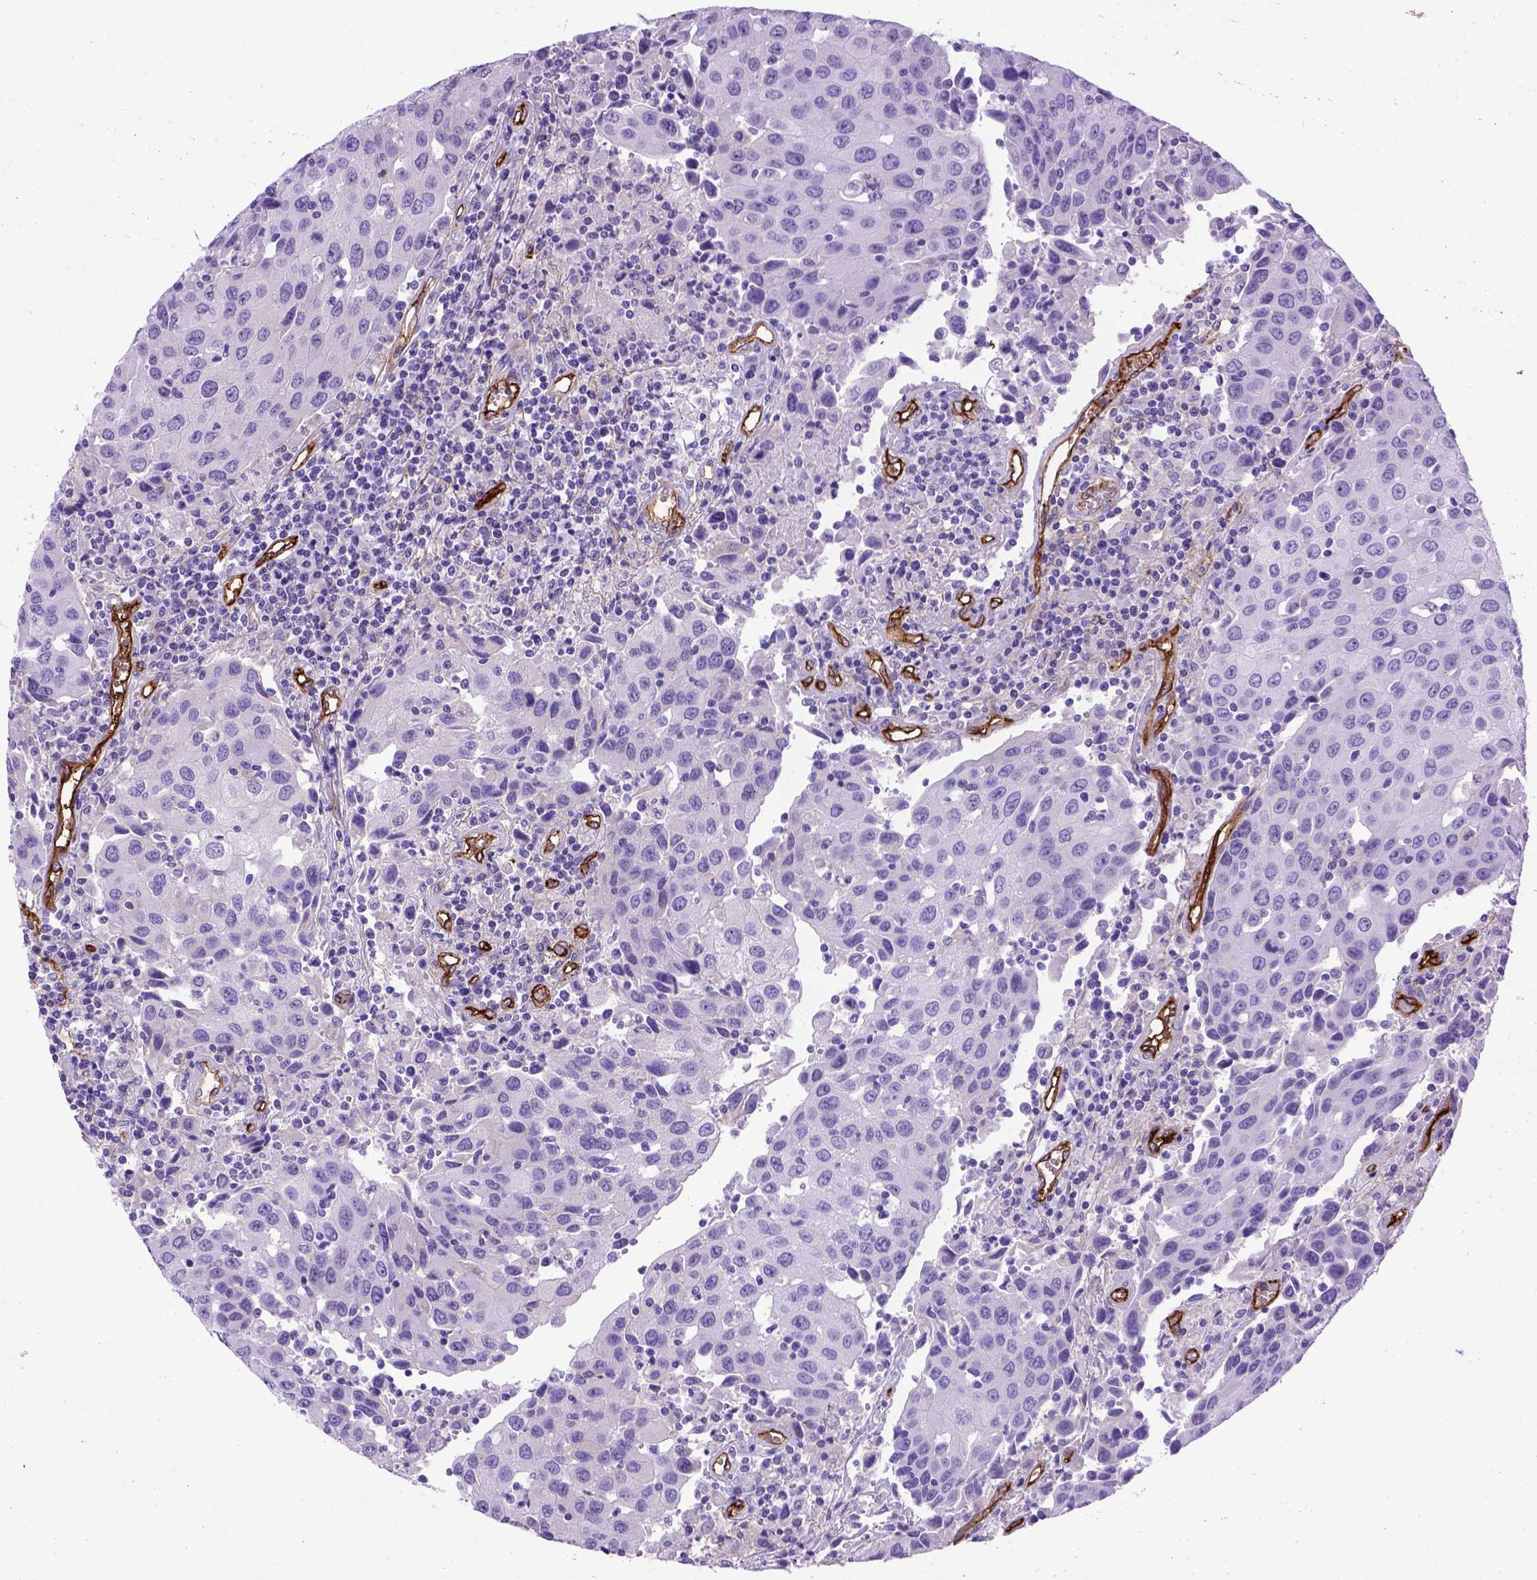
{"staining": {"intensity": "negative", "quantity": "none", "location": "none"}, "tissue": "urothelial cancer", "cell_type": "Tumor cells", "image_type": "cancer", "snomed": [{"axis": "morphology", "description": "Urothelial carcinoma, High grade"}, {"axis": "topography", "description": "Urinary bladder"}], "caption": "The image exhibits no staining of tumor cells in urothelial carcinoma (high-grade).", "gene": "ENG", "patient": {"sex": "female", "age": 85}}